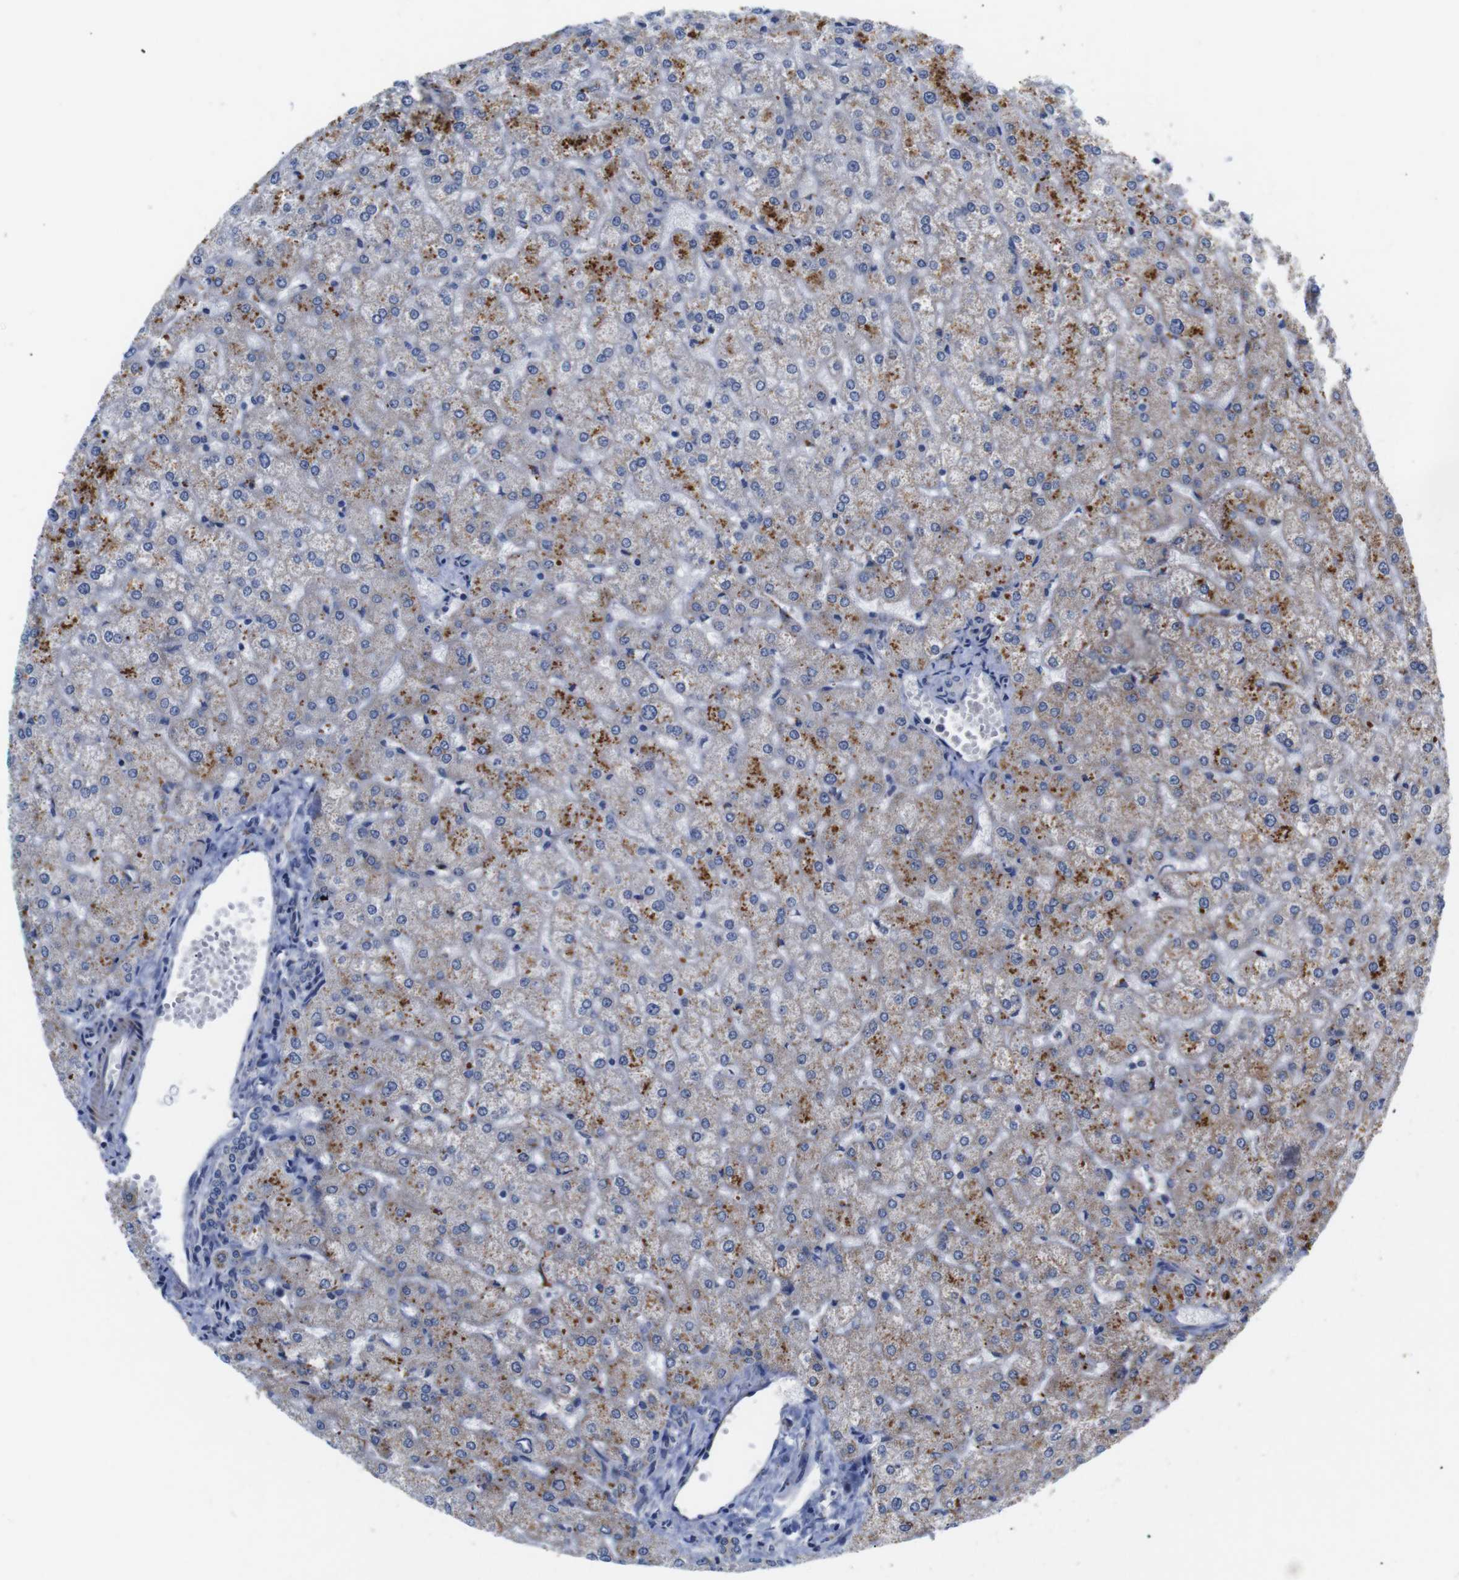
{"staining": {"intensity": "weak", "quantity": "<25%", "location": "cytoplasmic/membranous"}, "tissue": "liver", "cell_type": "Cholangiocytes", "image_type": "normal", "snomed": [{"axis": "morphology", "description": "Normal tissue, NOS"}, {"axis": "topography", "description": "Liver"}], "caption": "The immunohistochemistry histopathology image has no significant expression in cholangiocytes of liver.", "gene": "LRRC55", "patient": {"sex": "female", "age": 32}}